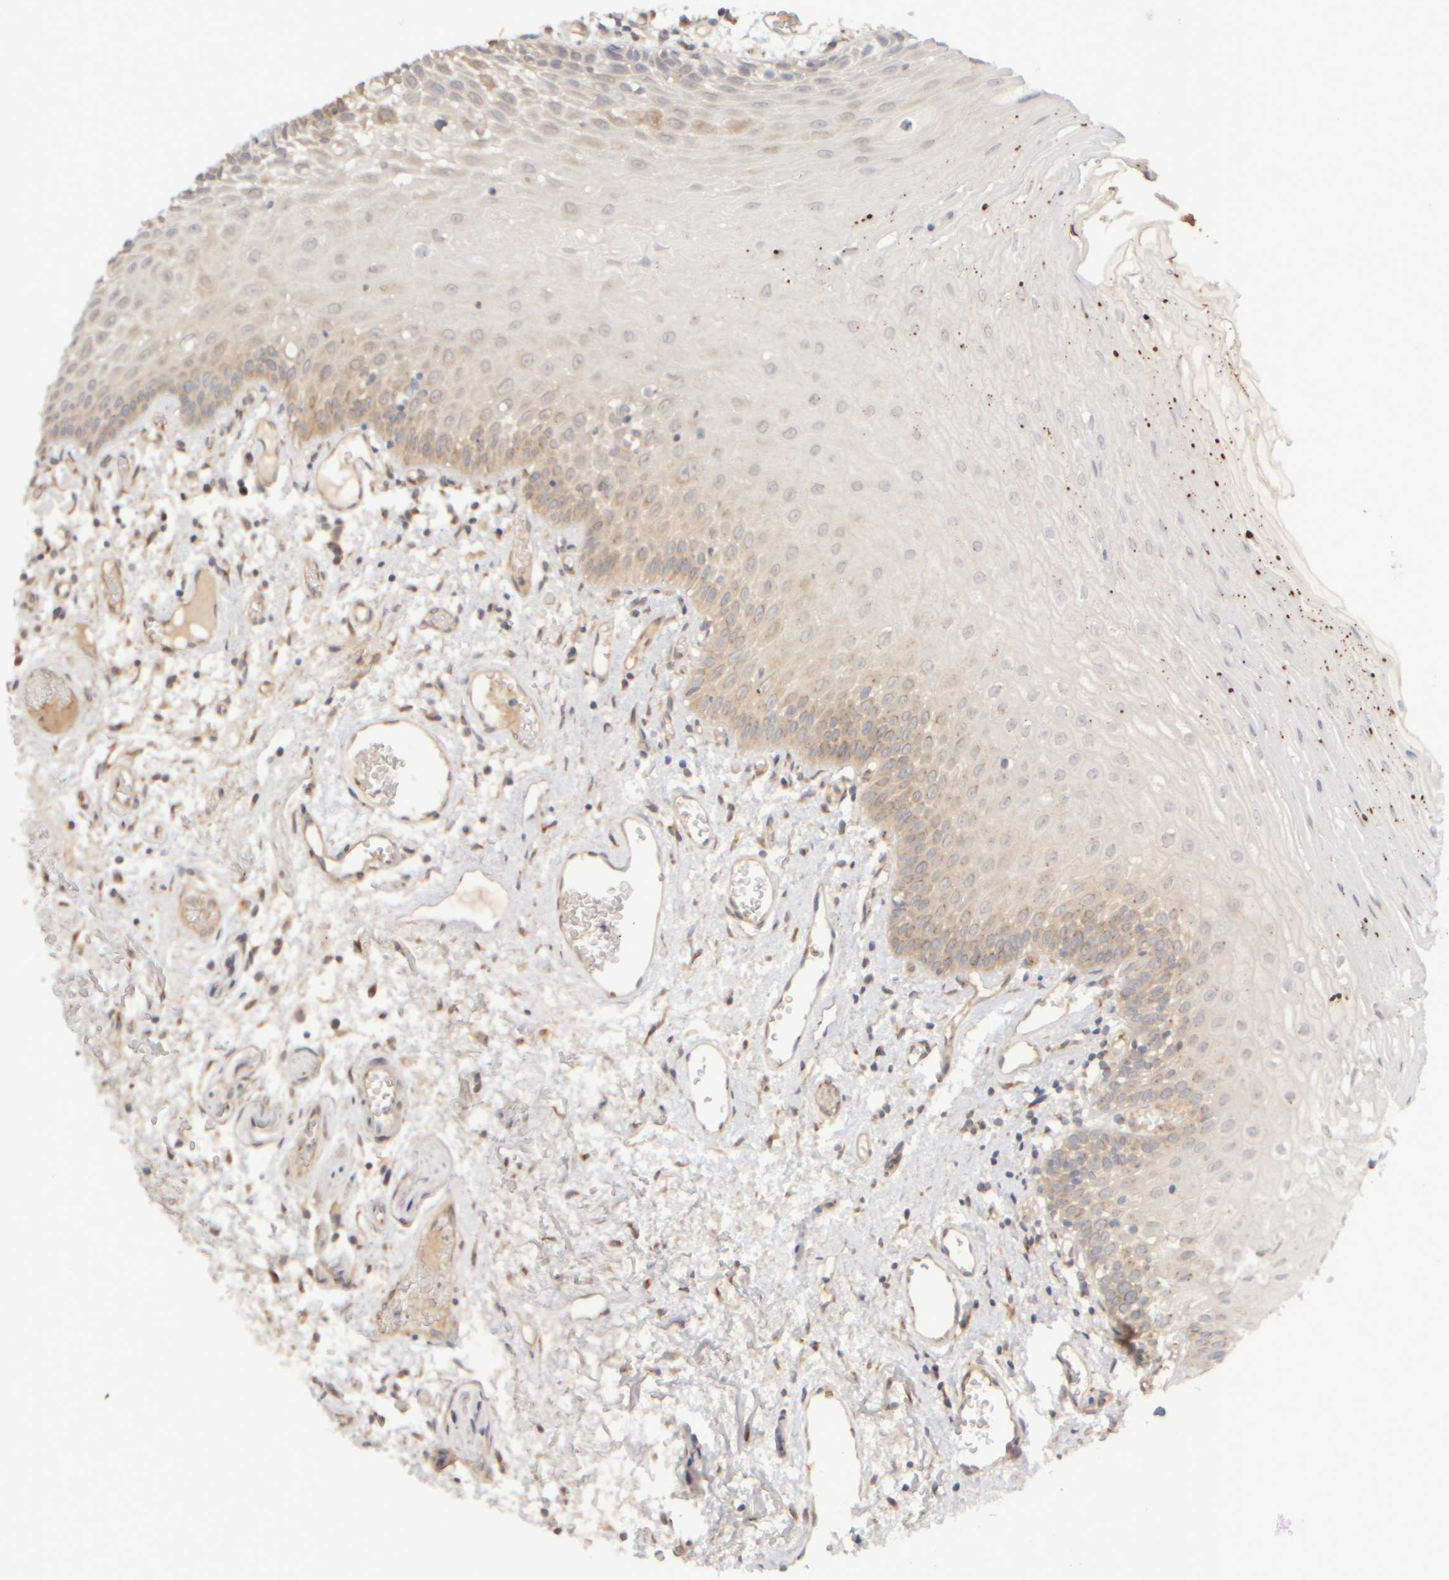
{"staining": {"intensity": "weak", "quantity": "<25%", "location": "cytoplasmic/membranous"}, "tissue": "oral mucosa", "cell_type": "Squamous epithelial cells", "image_type": "normal", "snomed": [{"axis": "morphology", "description": "Normal tissue, NOS"}, {"axis": "topography", "description": "Oral tissue"}], "caption": "Immunohistochemistry image of unremarkable oral mucosa stained for a protein (brown), which displays no expression in squamous epithelial cells. (DAB immunohistochemistry with hematoxylin counter stain).", "gene": "GOPC", "patient": {"sex": "male", "age": 52}}